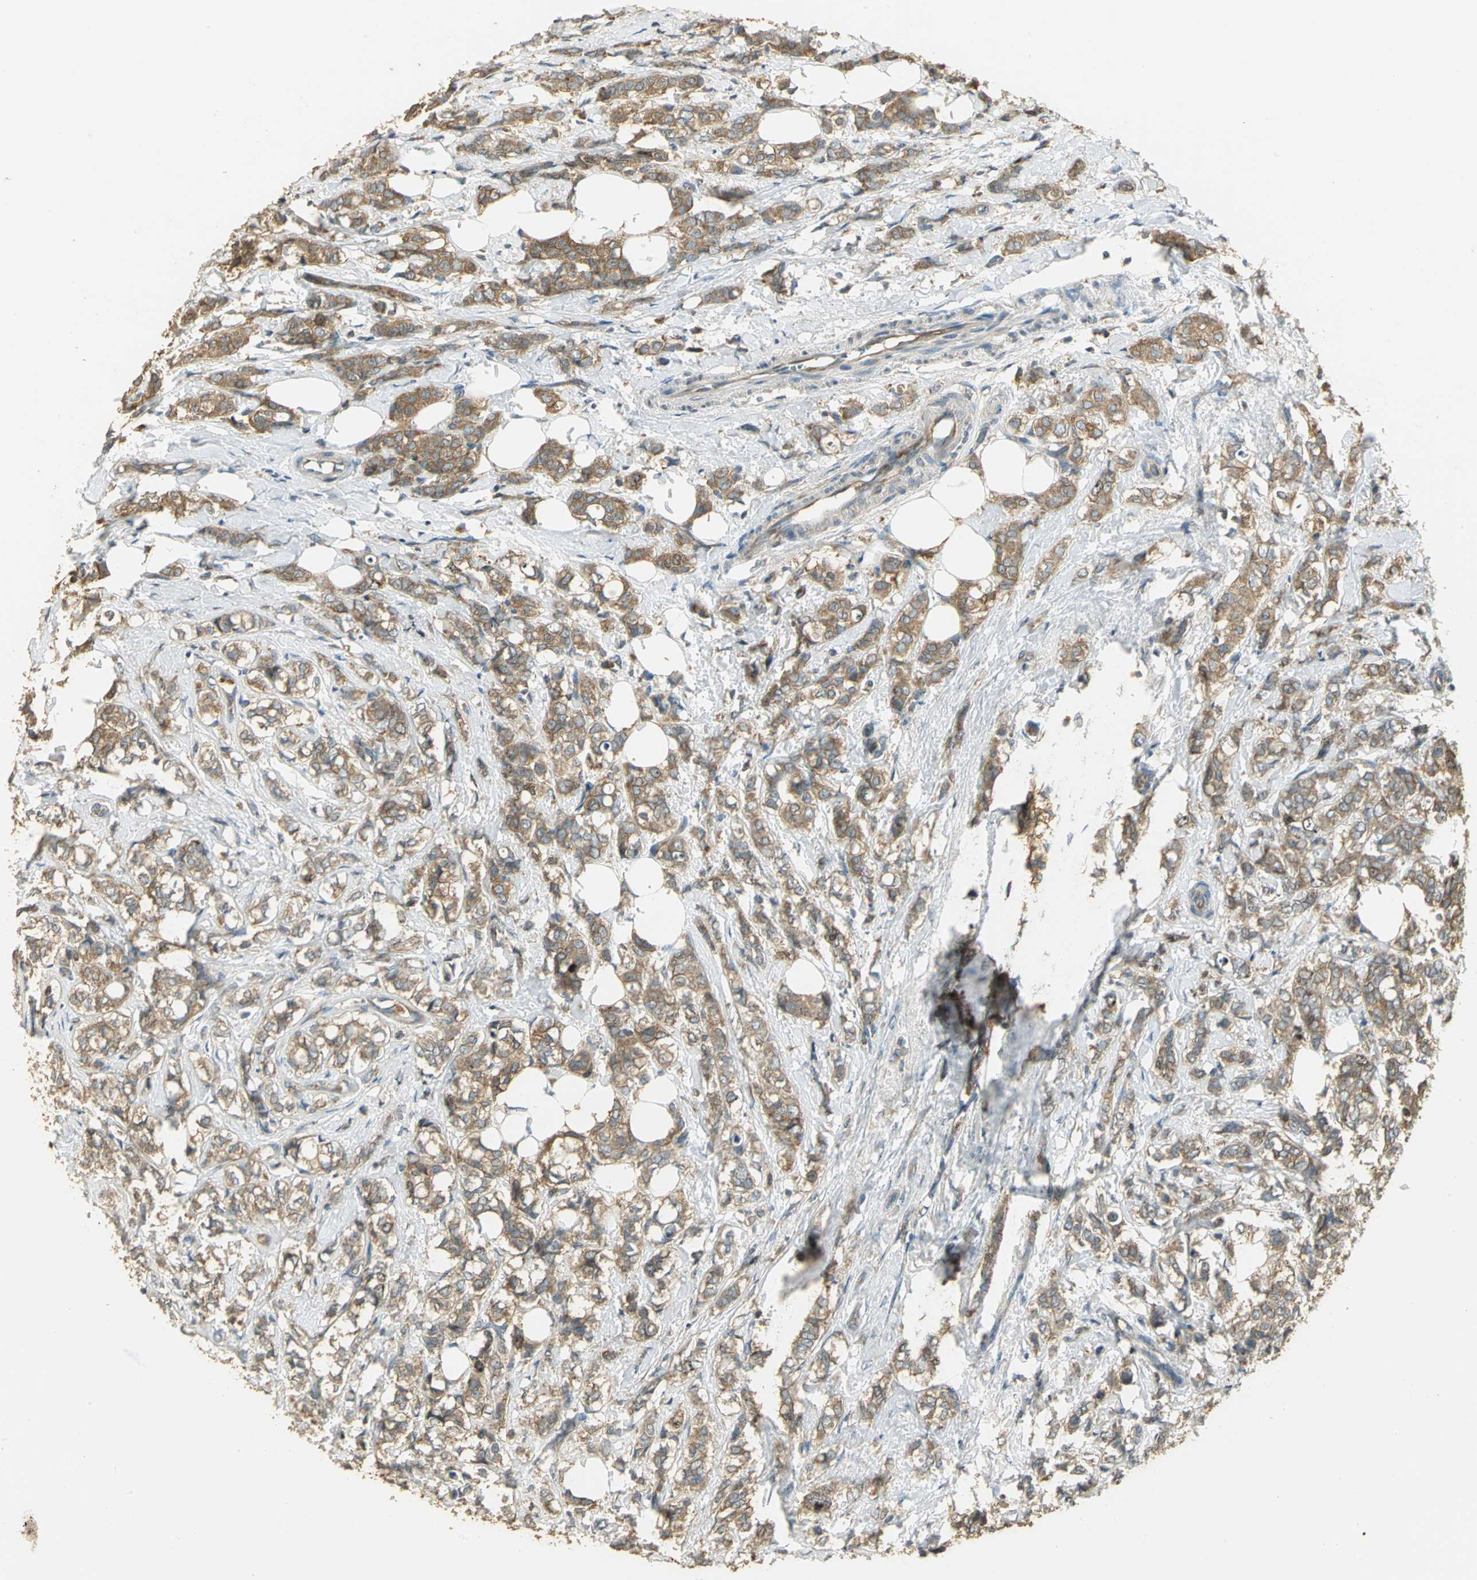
{"staining": {"intensity": "moderate", "quantity": ">75%", "location": "cytoplasmic/membranous"}, "tissue": "breast cancer", "cell_type": "Tumor cells", "image_type": "cancer", "snomed": [{"axis": "morphology", "description": "Lobular carcinoma"}, {"axis": "topography", "description": "Breast"}], "caption": "Immunohistochemical staining of human breast lobular carcinoma demonstrates medium levels of moderate cytoplasmic/membranous protein expression in about >75% of tumor cells.", "gene": "RARS1", "patient": {"sex": "female", "age": 60}}